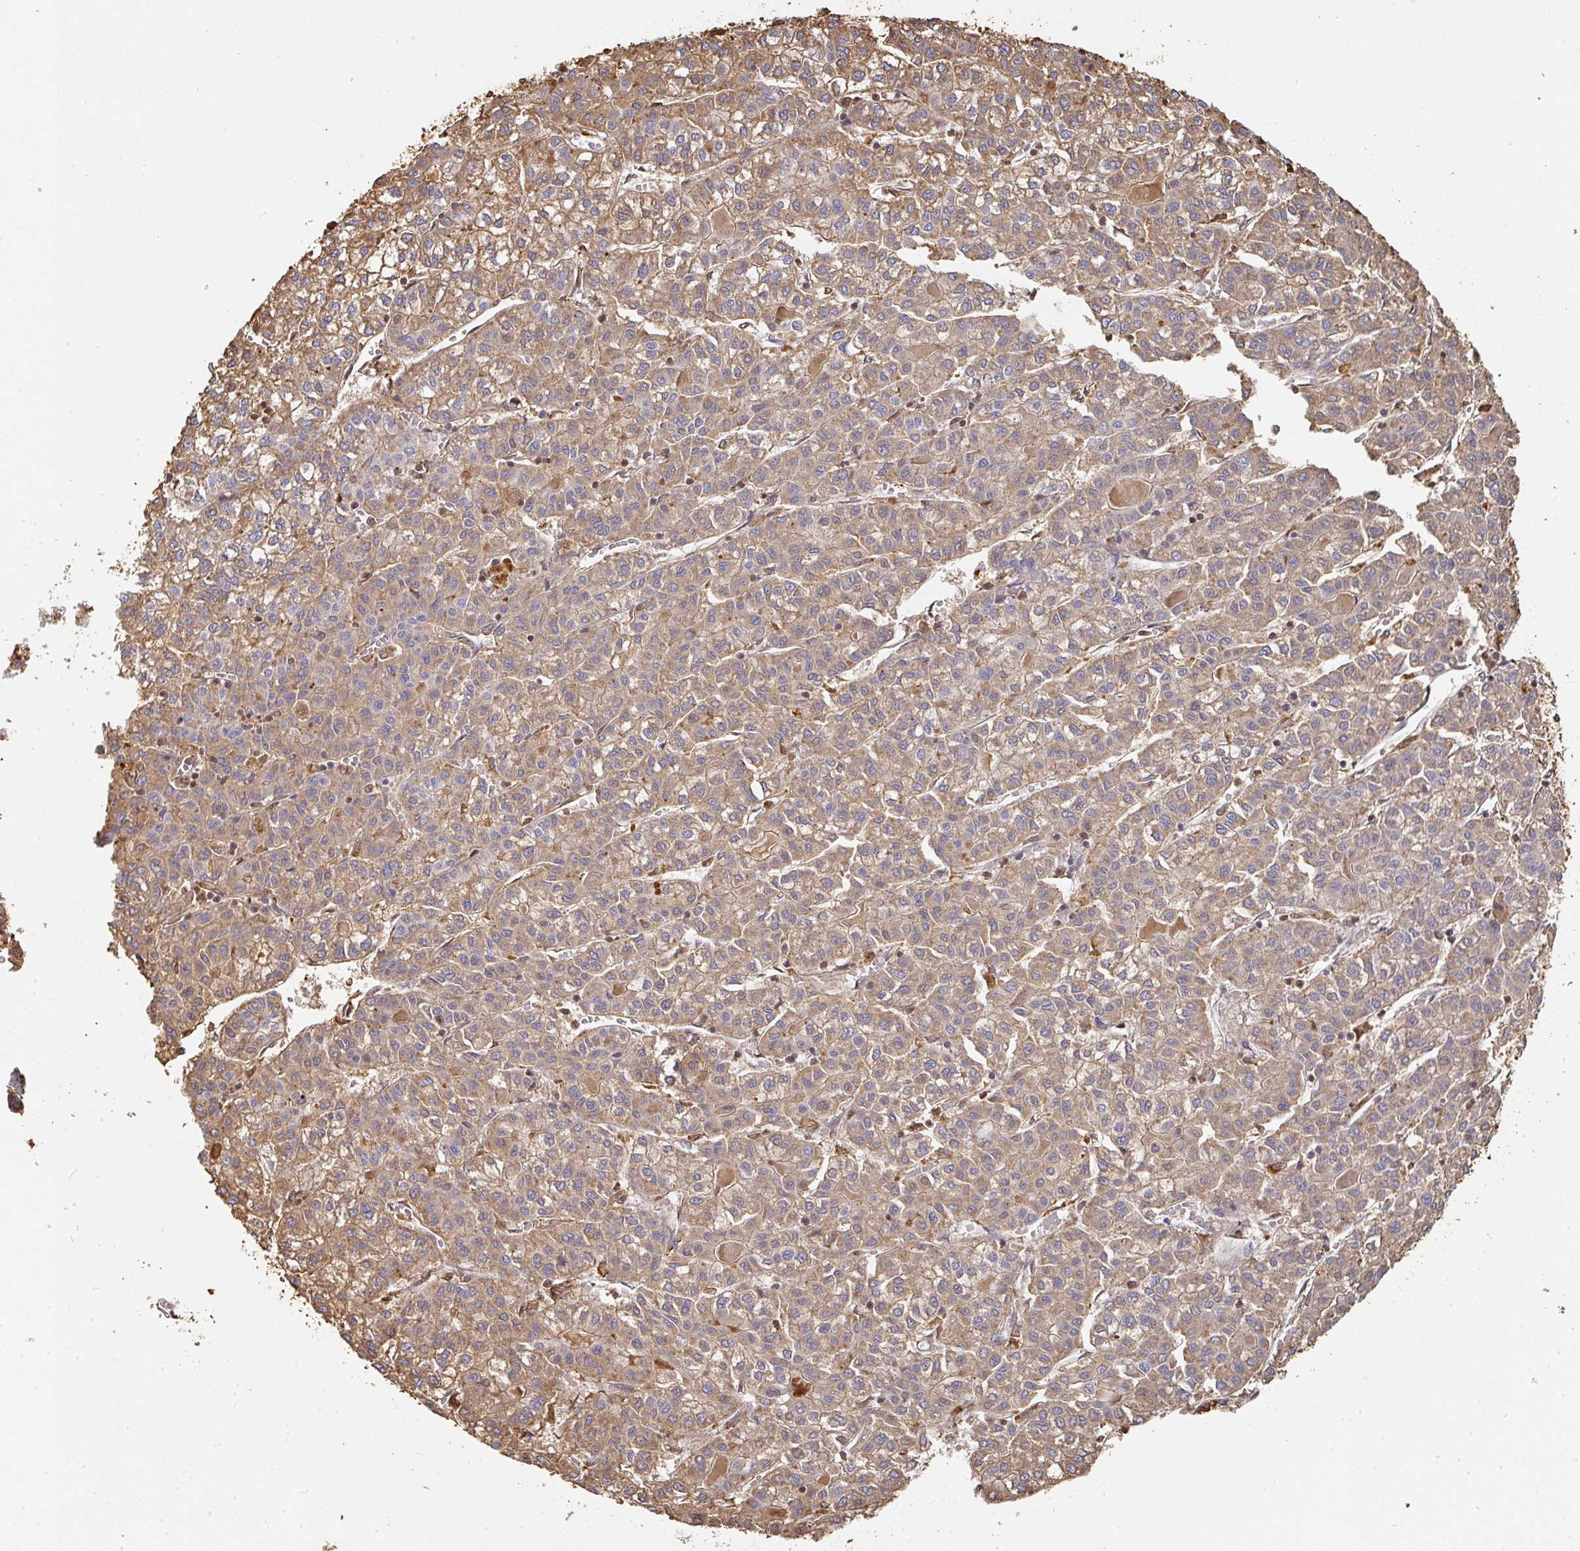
{"staining": {"intensity": "moderate", "quantity": ">75%", "location": "cytoplasmic/membranous"}, "tissue": "liver cancer", "cell_type": "Tumor cells", "image_type": "cancer", "snomed": [{"axis": "morphology", "description": "Carcinoma, Hepatocellular, NOS"}, {"axis": "topography", "description": "Liver"}], "caption": "Liver cancer stained with a brown dye exhibits moderate cytoplasmic/membranous positive staining in about >75% of tumor cells.", "gene": "ALB", "patient": {"sex": "female", "age": 43}}